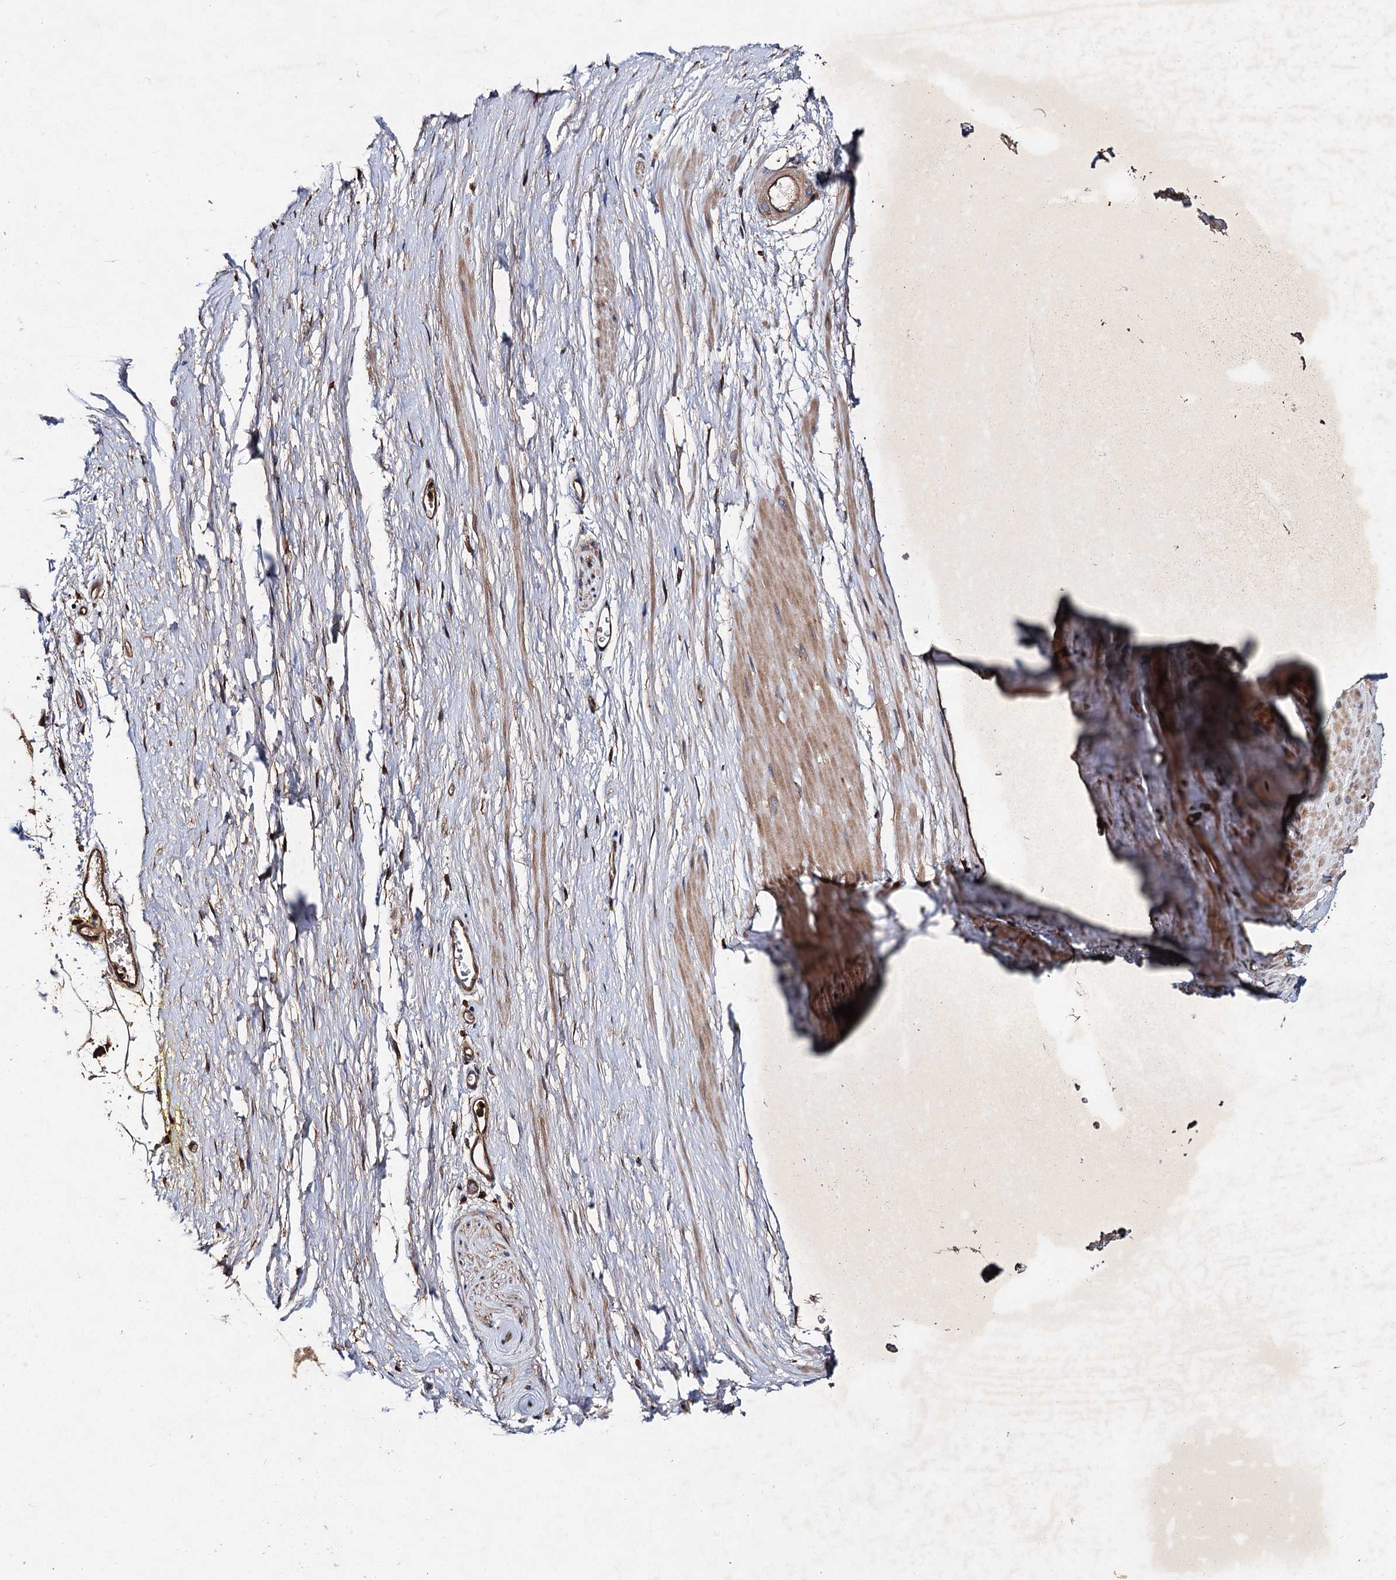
{"staining": {"intensity": "moderate", "quantity": ">75%", "location": "cytoplasmic/membranous"}, "tissue": "adipose tissue", "cell_type": "Adipocytes", "image_type": "normal", "snomed": [{"axis": "morphology", "description": "Normal tissue, NOS"}, {"axis": "morphology", "description": "Adenocarcinoma, Low grade"}, {"axis": "topography", "description": "Prostate"}, {"axis": "topography", "description": "Peripheral nerve tissue"}], "caption": "The histopathology image demonstrates staining of normal adipose tissue, revealing moderate cytoplasmic/membranous protein staining (brown color) within adipocytes. Nuclei are stained in blue.", "gene": "VPS29", "patient": {"sex": "male", "age": 63}}